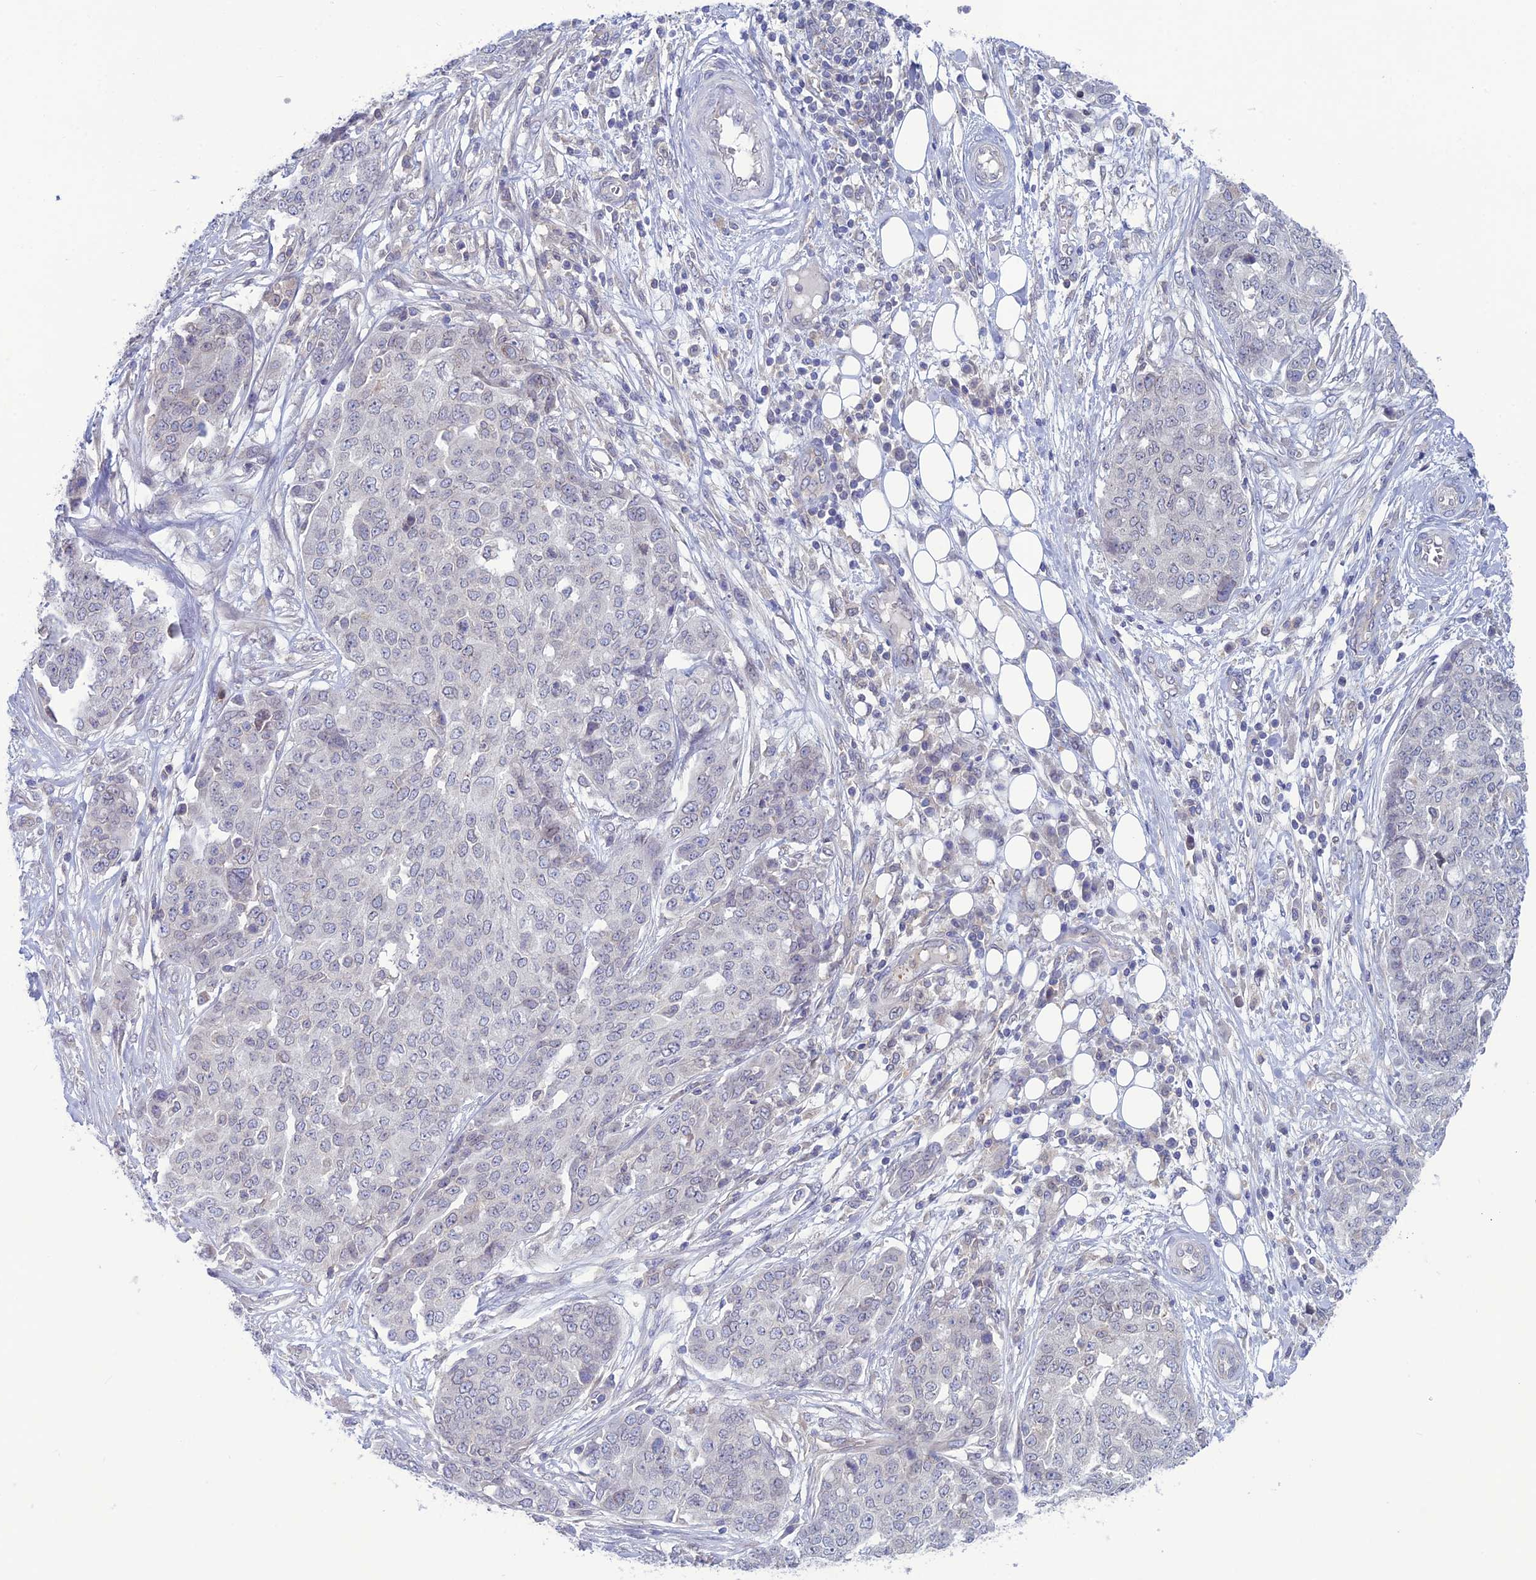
{"staining": {"intensity": "negative", "quantity": "none", "location": "none"}, "tissue": "ovarian cancer", "cell_type": "Tumor cells", "image_type": "cancer", "snomed": [{"axis": "morphology", "description": "Cystadenocarcinoma, serous, NOS"}, {"axis": "topography", "description": "Soft tissue"}, {"axis": "topography", "description": "Ovary"}], "caption": "Serous cystadenocarcinoma (ovarian) was stained to show a protein in brown. There is no significant positivity in tumor cells. The staining was performed using DAB (3,3'-diaminobenzidine) to visualize the protein expression in brown, while the nuclei were stained in blue with hematoxylin (Magnification: 20x).", "gene": "WDR46", "patient": {"sex": "female", "age": 57}}